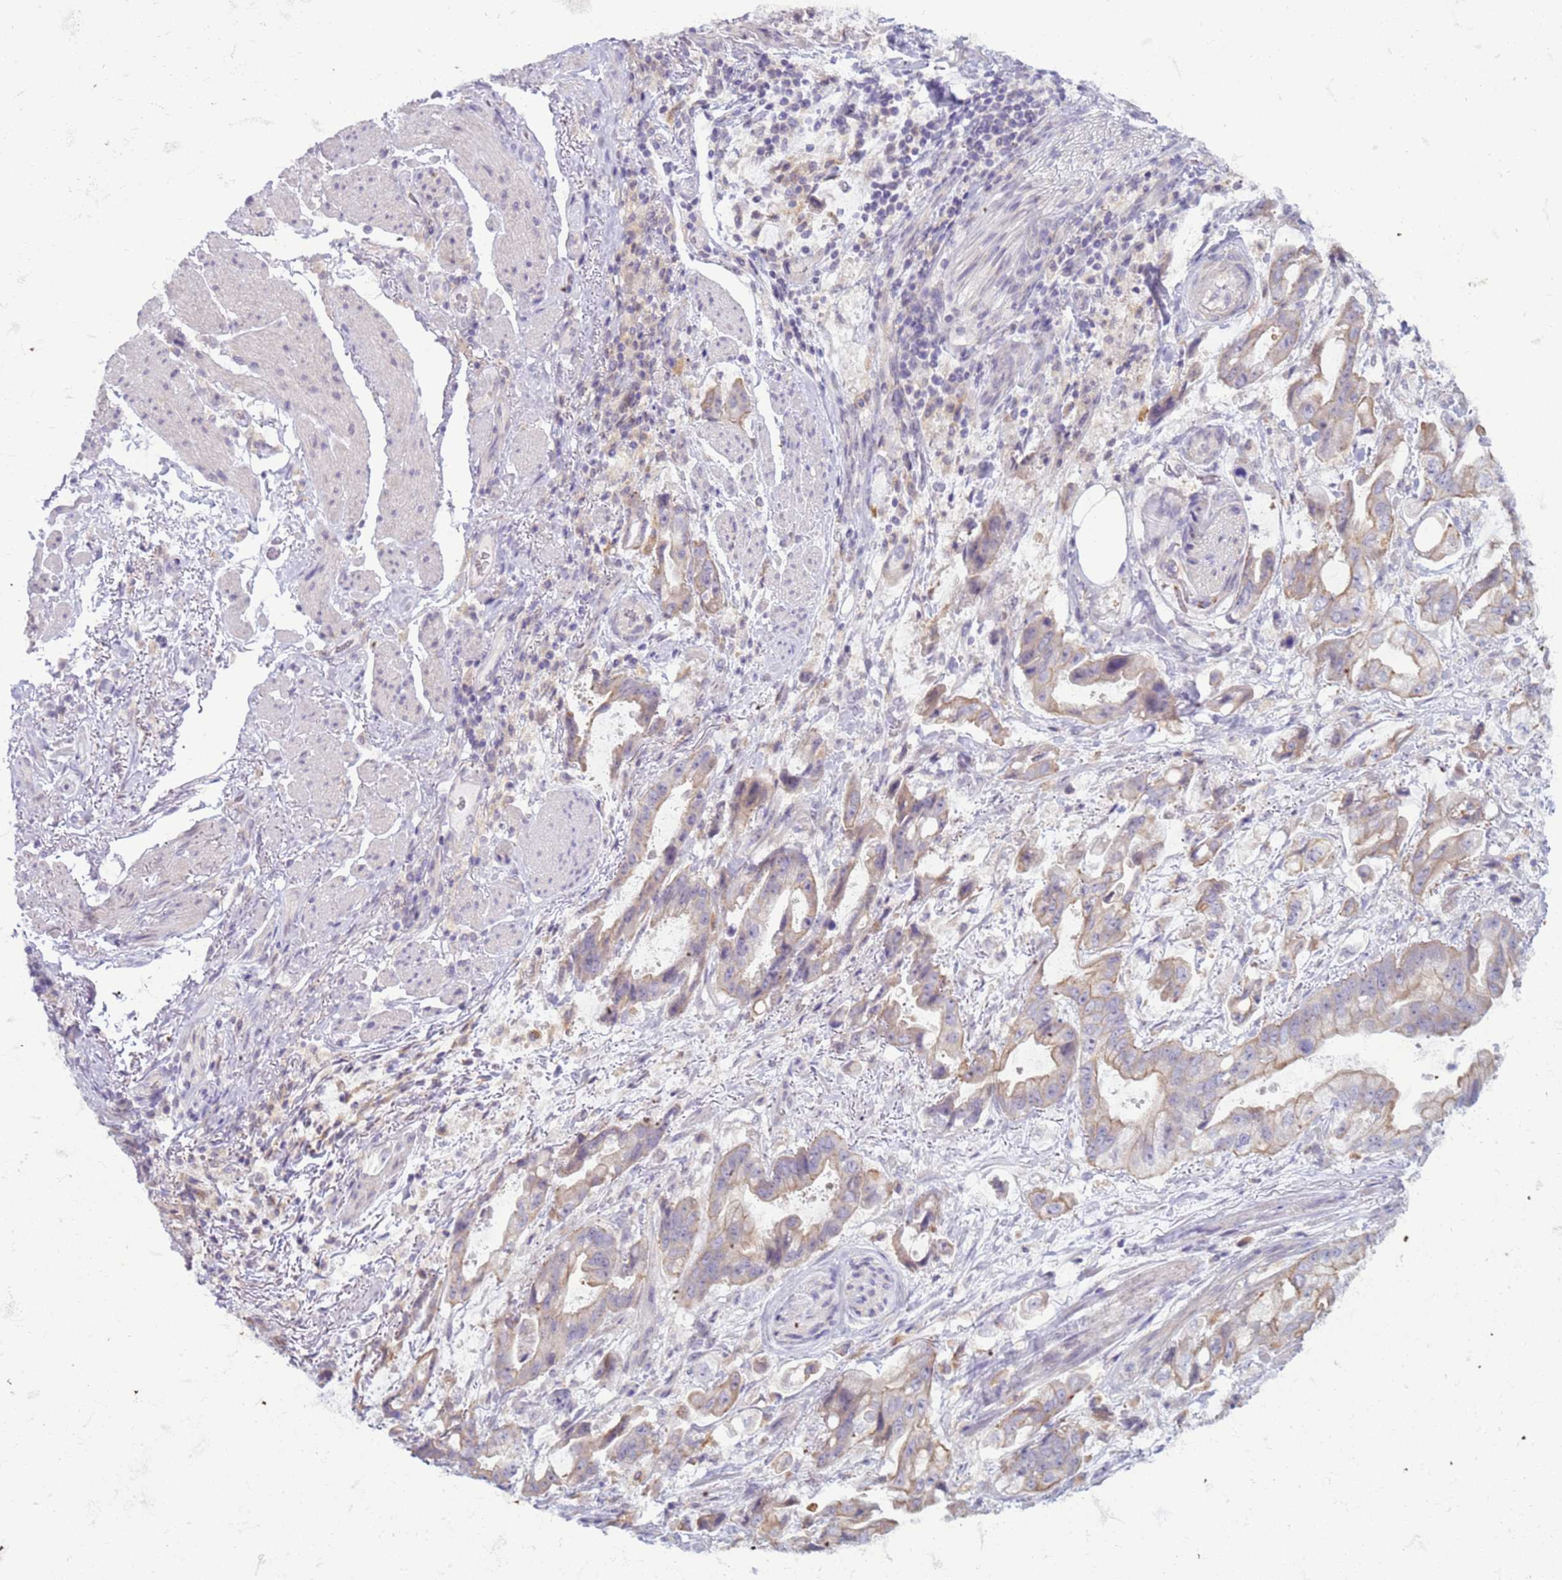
{"staining": {"intensity": "moderate", "quantity": "<25%", "location": "cytoplasmic/membranous"}, "tissue": "stomach cancer", "cell_type": "Tumor cells", "image_type": "cancer", "snomed": [{"axis": "morphology", "description": "Adenocarcinoma, NOS"}, {"axis": "topography", "description": "Stomach"}], "caption": "High-magnification brightfield microscopy of adenocarcinoma (stomach) stained with DAB (3,3'-diaminobenzidine) (brown) and counterstained with hematoxylin (blue). tumor cells exhibit moderate cytoplasmic/membranous staining is appreciated in about<25% of cells. (DAB IHC with brightfield microscopy, high magnification).", "gene": "SLC15A3", "patient": {"sex": "male", "age": 62}}